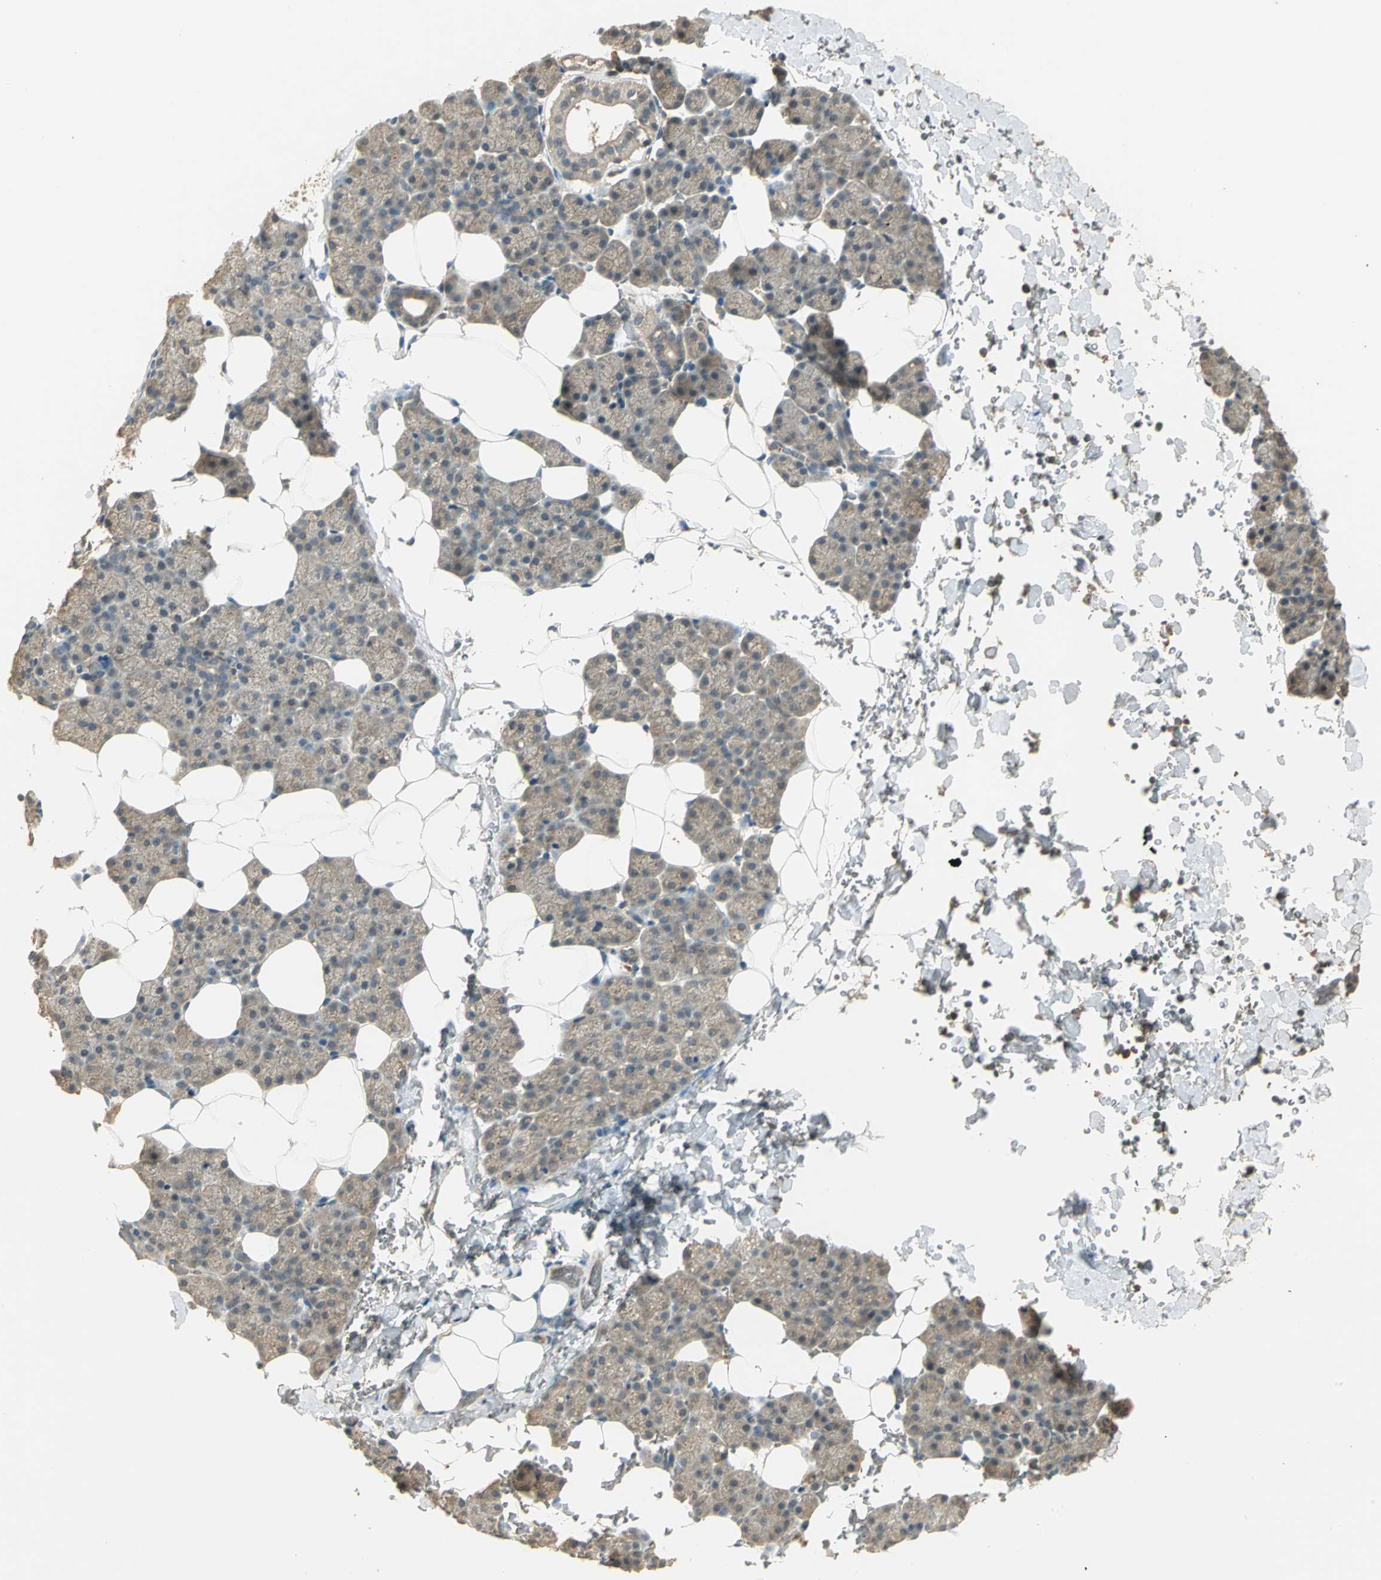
{"staining": {"intensity": "weak", "quantity": ">75%", "location": "cytoplasmic/membranous"}, "tissue": "salivary gland", "cell_type": "Glandular cells", "image_type": "normal", "snomed": [{"axis": "morphology", "description": "Normal tissue, NOS"}, {"axis": "topography", "description": "Lymph node"}, {"axis": "topography", "description": "Salivary gland"}], "caption": "Immunohistochemistry histopathology image of normal human salivary gland stained for a protein (brown), which displays low levels of weak cytoplasmic/membranous positivity in about >75% of glandular cells.", "gene": "KEAP1", "patient": {"sex": "male", "age": 8}}